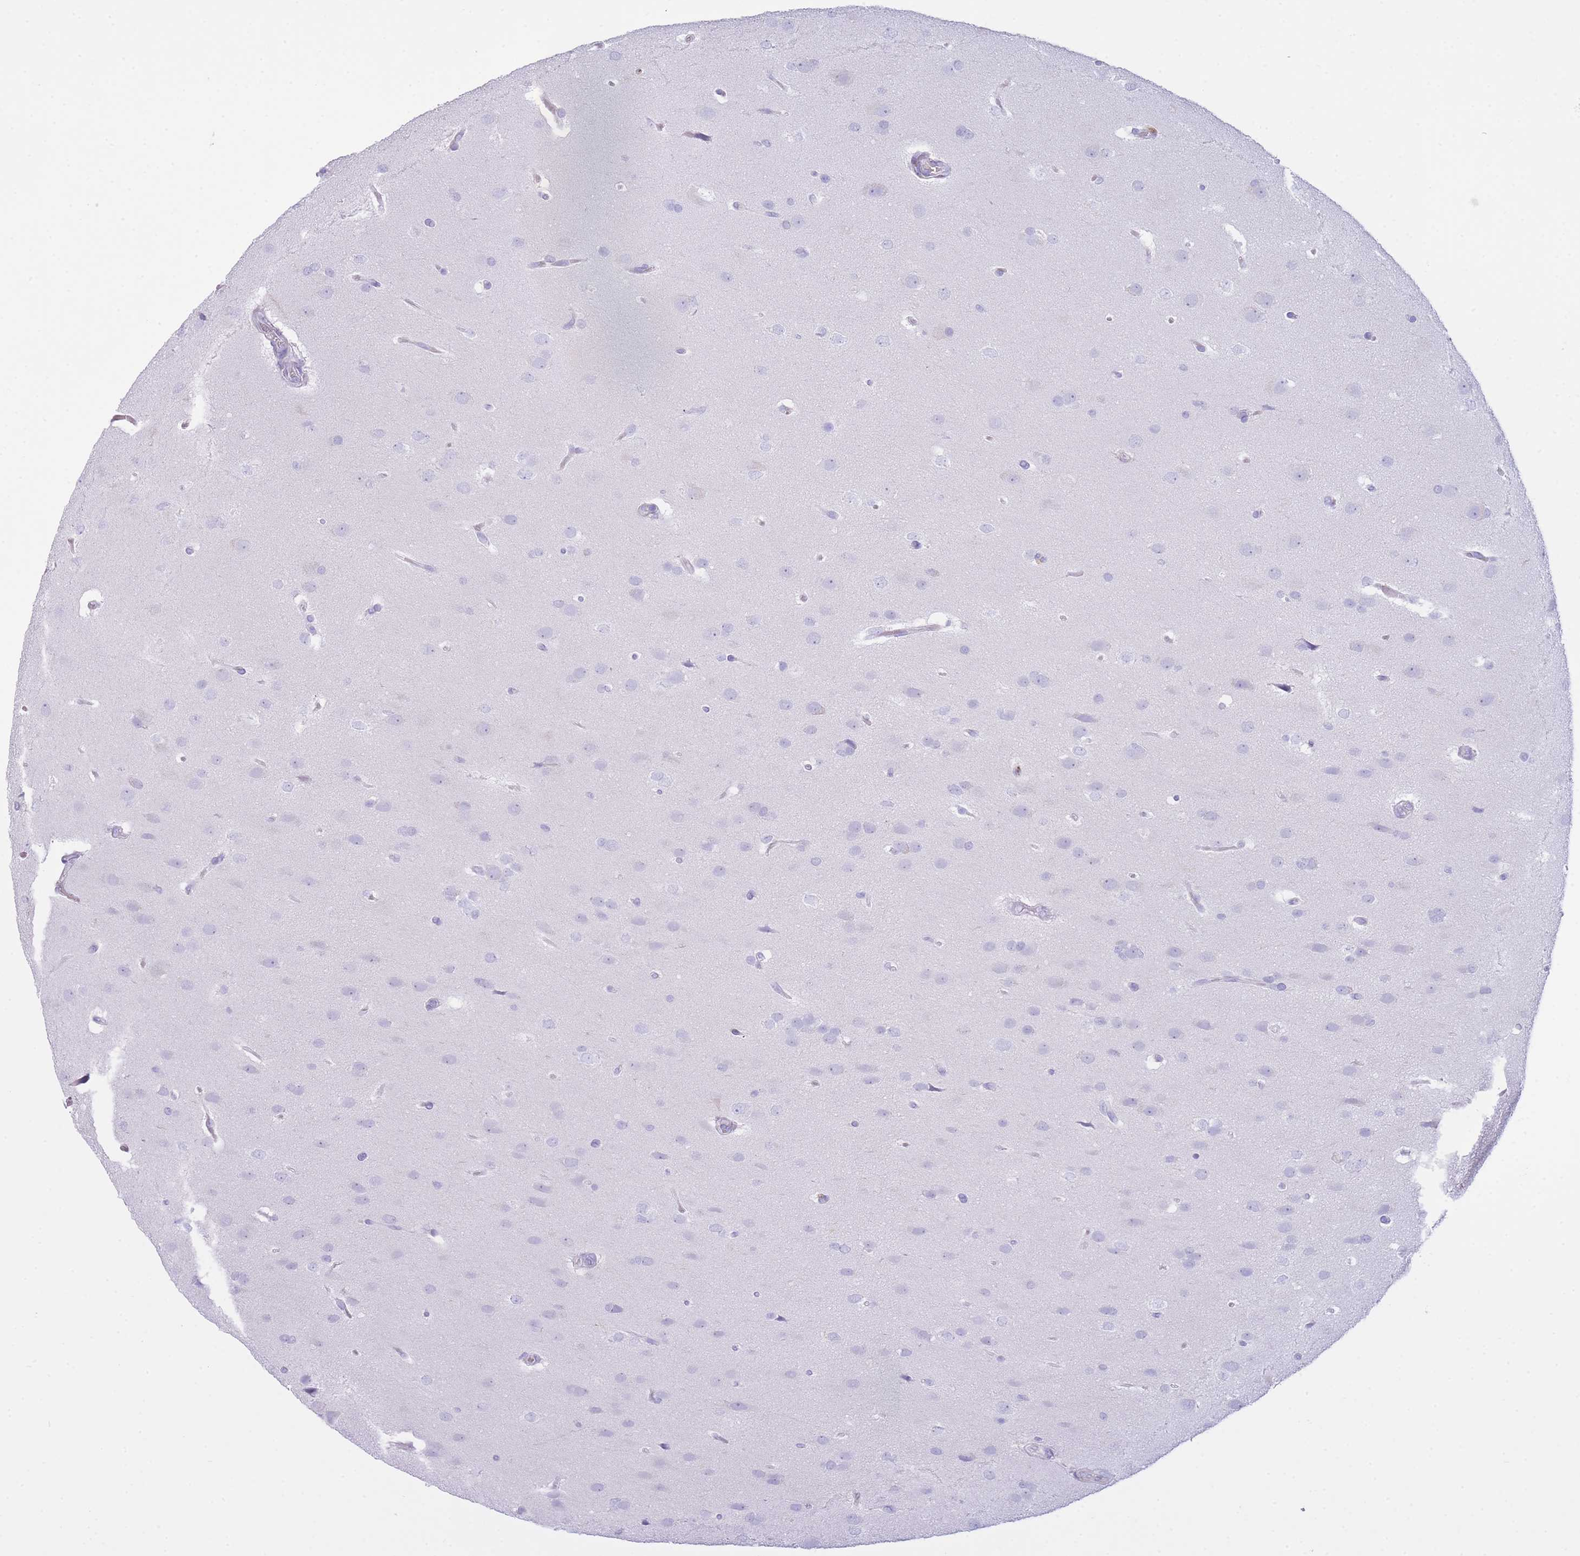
{"staining": {"intensity": "negative", "quantity": "none", "location": "none"}, "tissue": "glioma", "cell_type": "Tumor cells", "image_type": "cancer", "snomed": [{"axis": "morphology", "description": "Glioma, malignant, Low grade"}, {"axis": "topography", "description": "Brain"}], "caption": "Immunohistochemistry (IHC) micrograph of human glioma stained for a protein (brown), which exhibits no expression in tumor cells. (Brightfield microscopy of DAB (3,3'-diaminobenzidine) immunohistochemistry at high magnification).", "gene": "PLBD1", "patient": {"sex": "female", "age": 32}}